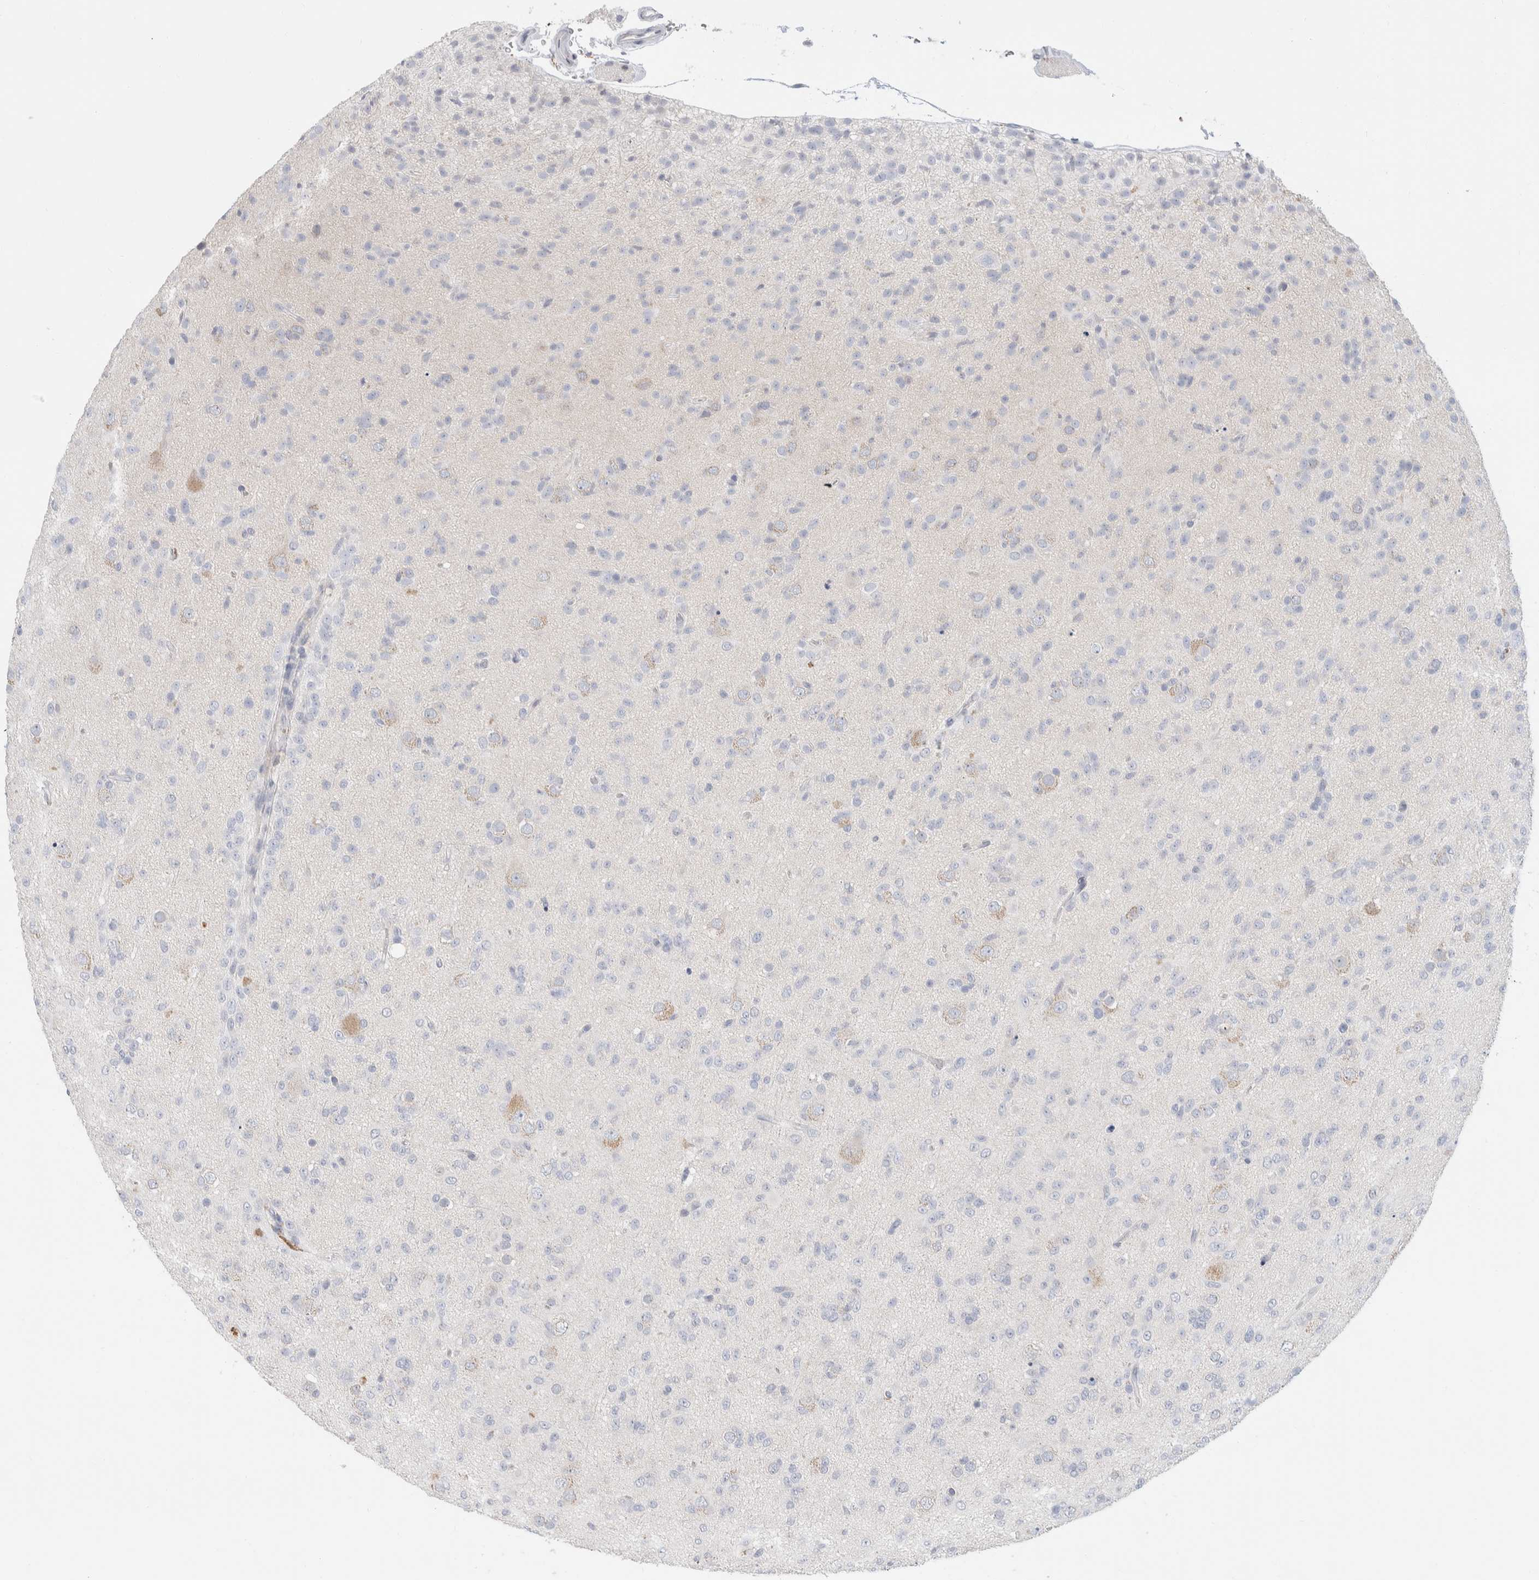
{"staining": {"intensity": "weak", "quantity": "<25%", "location": "cytoplasmic/membranous"}, "tissue": "glioma", "cell_type": "Tumor cells", "image_type": "cancer", "snomed": [{"axis": "morphology", "description": "Glioma, malignant, Low grade"}, {"axis": "topography", "description": "Brain"}], "caption": "Tumor cells are negative for brown protein staining in malignant glioma (low-grade).", "gene": "RUSF1", "patient": {"sex": "male", "age": 65}}